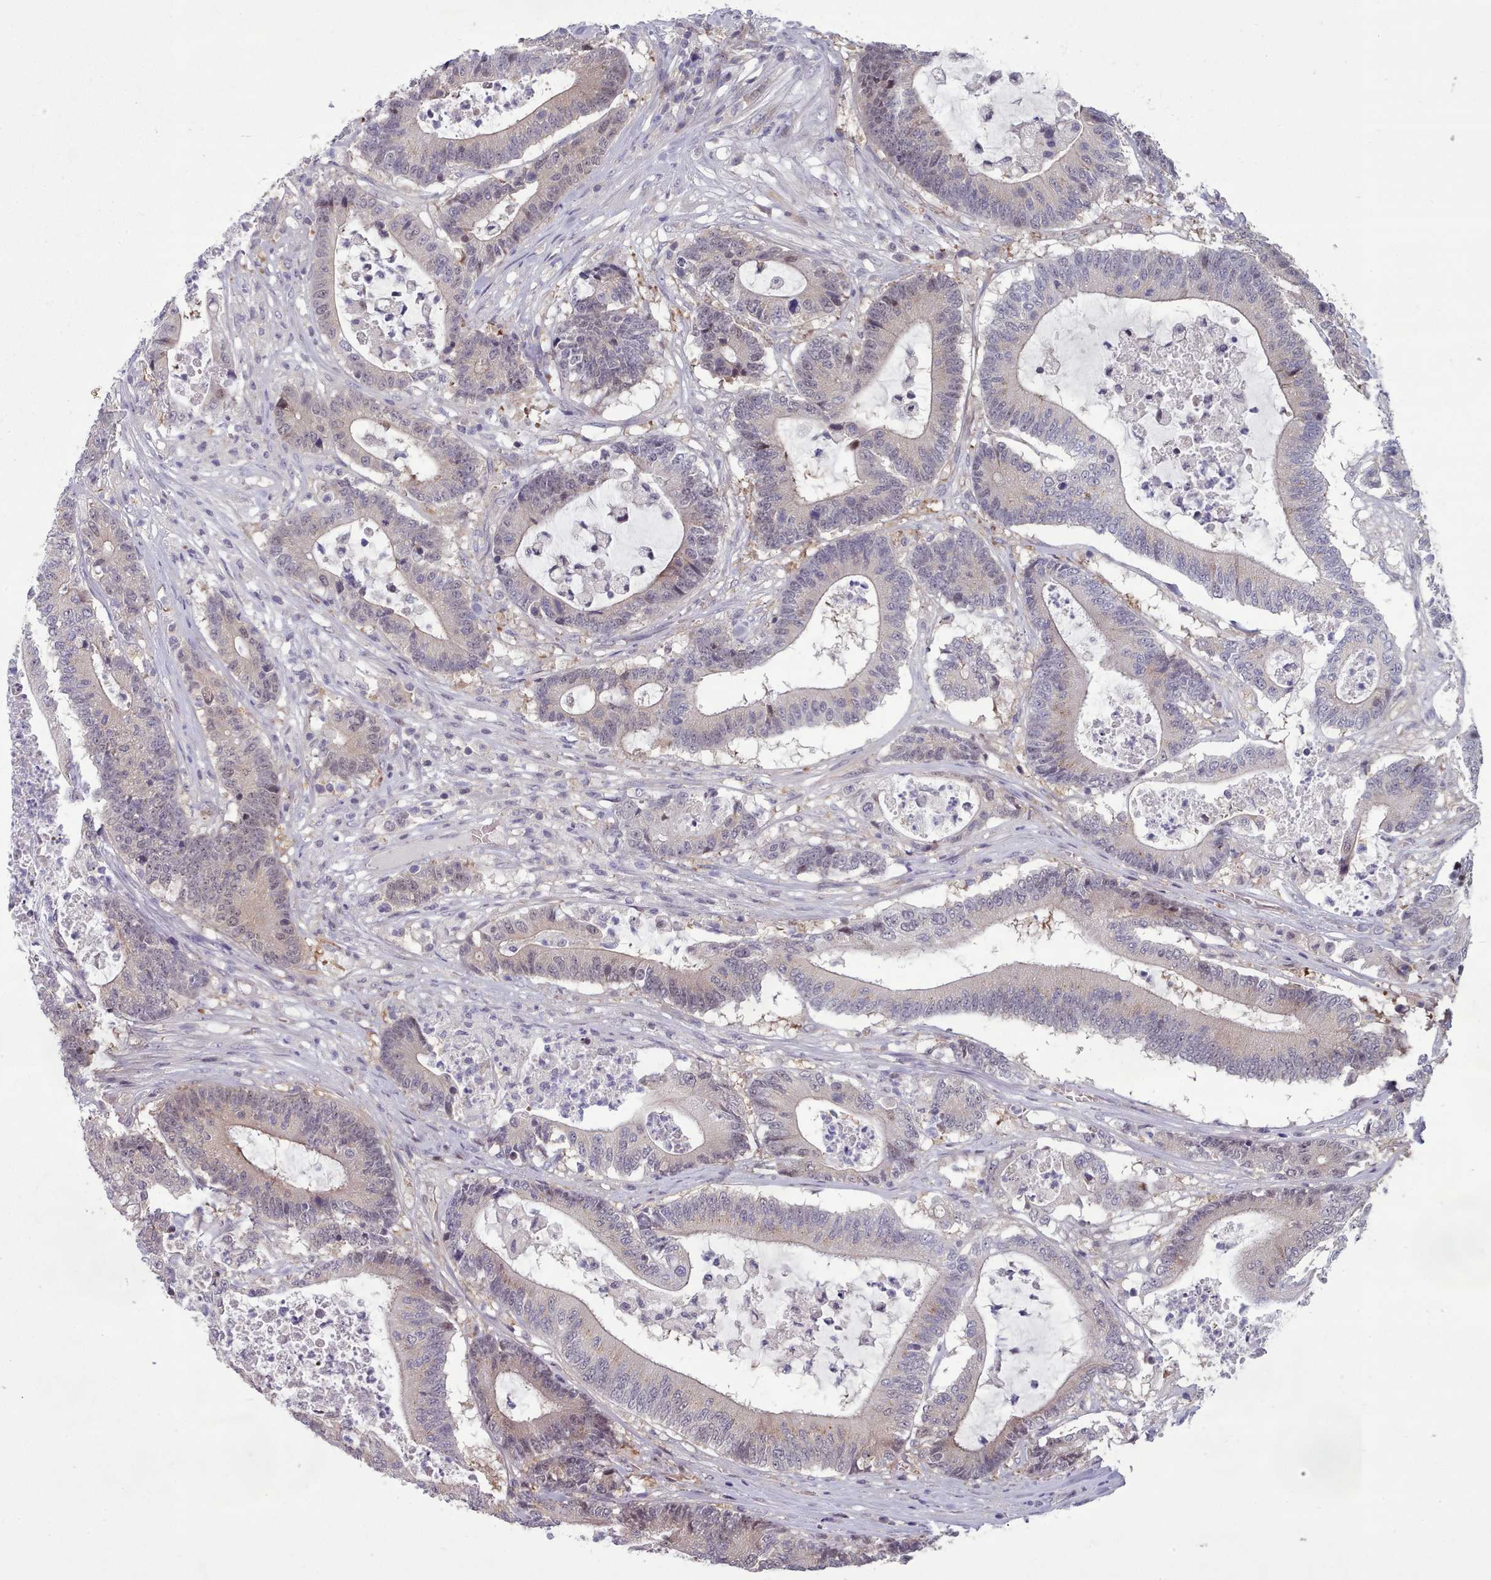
{"staining": {"intensity": "negative", "quantity": "none", "location": "none"}, "tissue": "colorectal cancer", "cell_type": "Tumor cells", "image_type": "cancer", "snomed": [{"axis": "morphology", "description": "Adenocarcinoma, NOS"}, {"axis": "topography", "description": "Colon"}], "caption": "Tumor cells show no significant staining in colorectal adenocarcinoma. (Brightfield microscopy of DAB (3,3'-diaminobenzidine) IHC at high magnification).", "gene": "CLNS1A", "patient": {"sex": "female", "age": 84}}